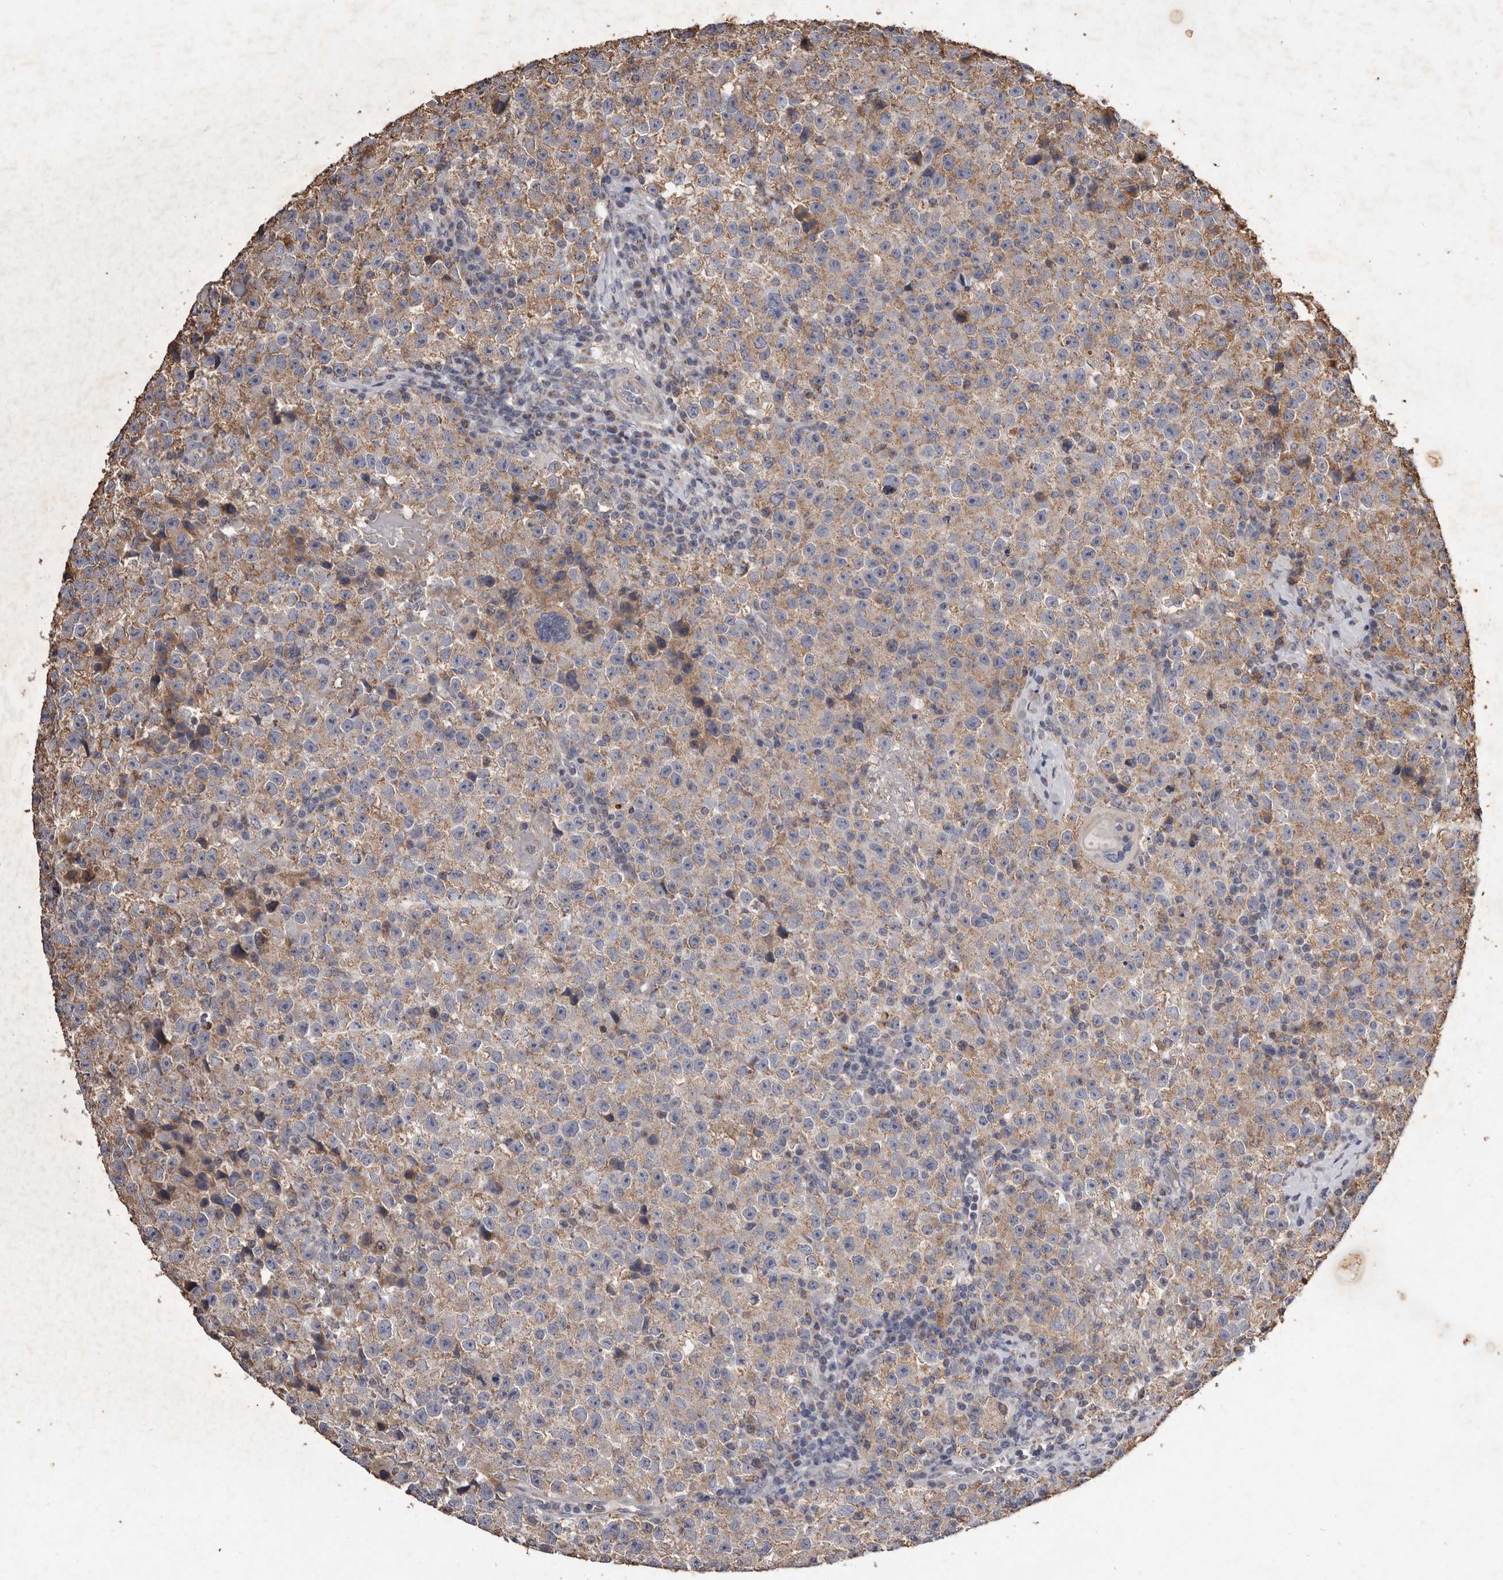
{"staining": {"intensity": "weak", "quantity": ">75%", "location": "cytoplasmic/membranous"}, "tissue": "testis cancer", "cell_type": "Tumor cells", "image_type": "cancer", "snomed": [{"axis": "morphology", "description": "Seminoma, NOS"}, {"axis": "topography", "description": "Testis"}], "caption": "IHC photomicrograph of neoplastic tissue: testis seminoma stained using immunohistochemistry (IHC) exhibits low levels of weak protein expression localized specifically in the cytoplasmic/membranous of tumor cells, appearing as a cytoplasmic/membranous brown color.", "gene": "CXCL14", "patient": {"sex": "male", "age": 22}}